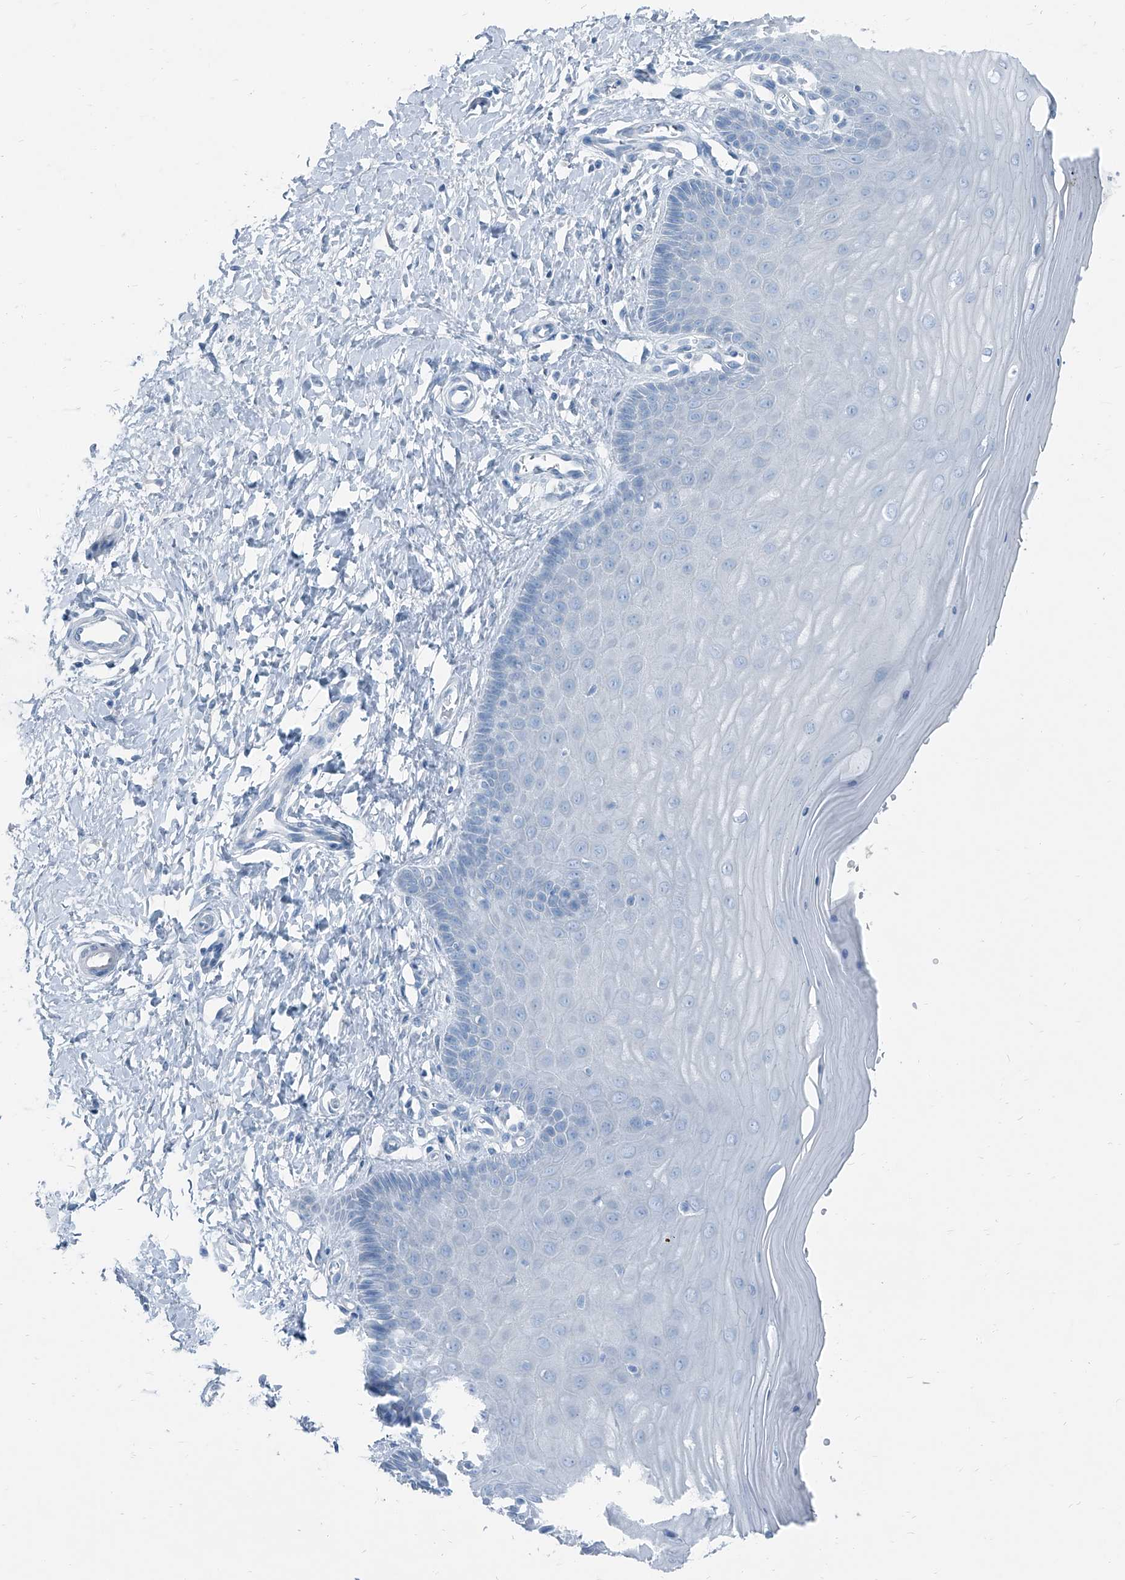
{"staining": {"intensity": "negative", "quantity": "none", "location": "none"}, "tissue": "cervix", "cell_type": "Glandular cells", "image_type": "normal", "snomed": [{"axis": "morphology", "description": "Normal tissue, NOS"}, {"axis": "topography", "description": "Cervix"}], "caption": "High power microscopy histopathology image of an immunohistochemistry histopathology image of benign cervix, revealing no significant staining in glandular cells.", "gene": "RGN", "patient": {"sex": "female", "age": 55}}